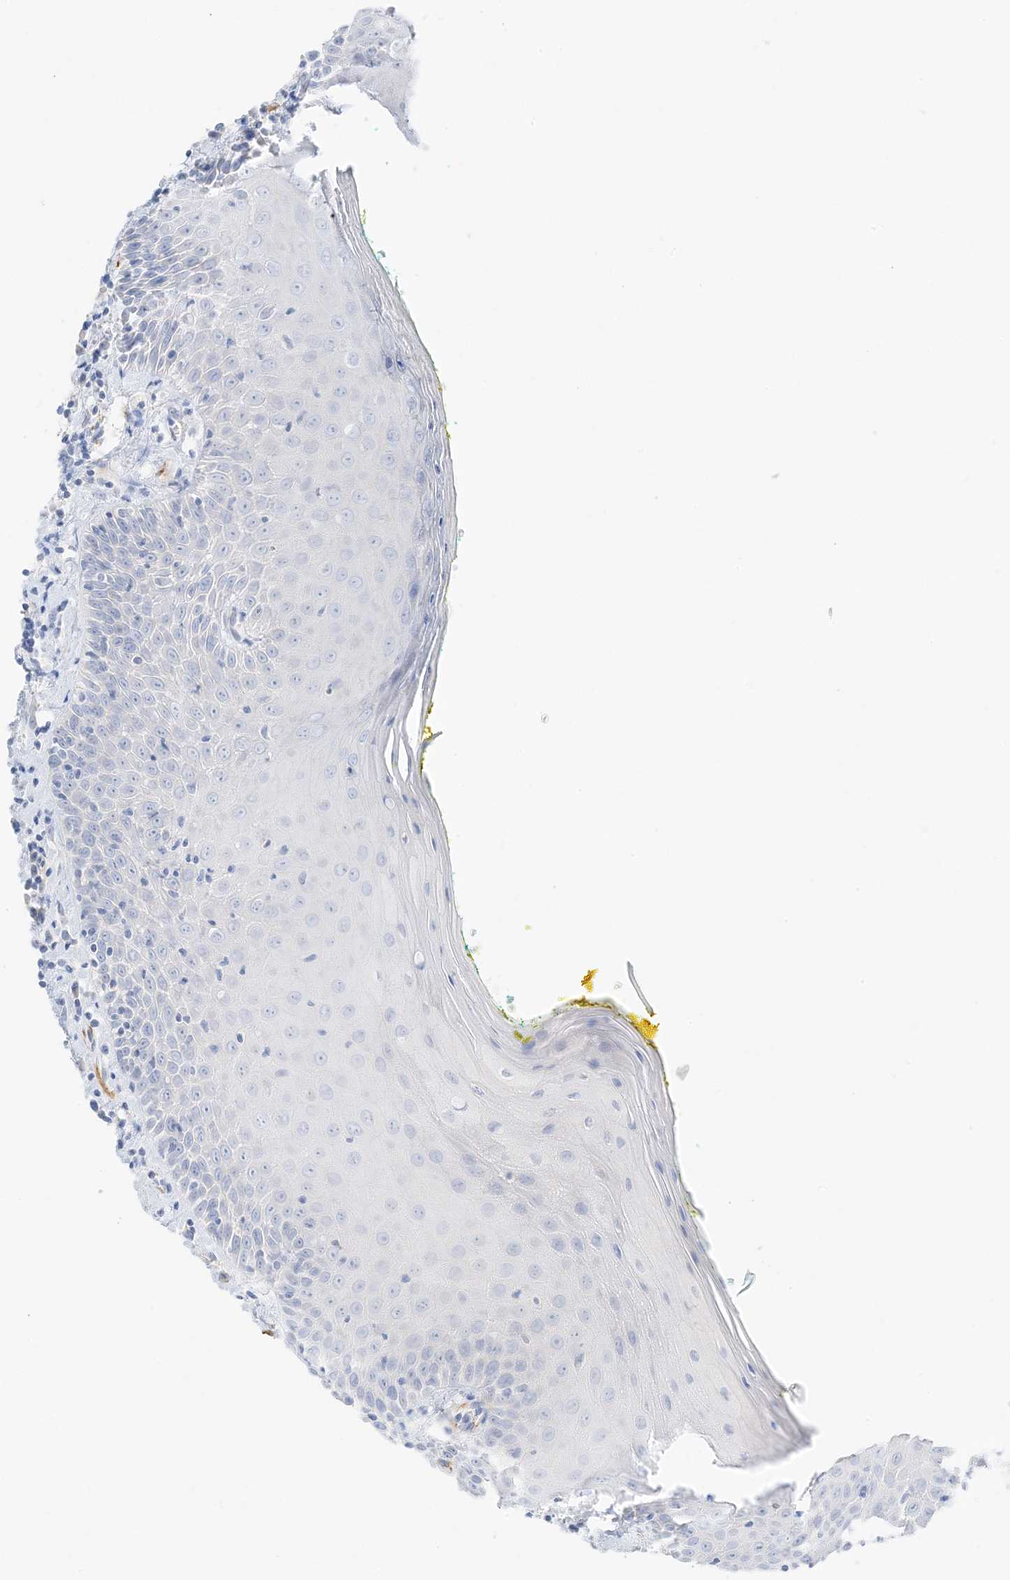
{"staining": {"intensity": "negative", "quantity": "none", "location": "none"}, "tissue": "oral mucosa", "cell_type": "Squamous epithelial cells", "image_type": "normal", "snomed": [{"axis": "morphology", "description": "Normal tissue, NOS"}, {"axis": "morphology", "description": "Squamous cell carcinoma, NOS"}, {"axis": "topography", "description": "Oral tissue"}, {"axis": "topography", "description": "Head-Neck"}], "caption": "The photomicrograph reveals no significant staining in squamous epithelial cells of oral mucosa.", "gene": "SLC22A13", "patient": {"sex": "female", "age": 70}}